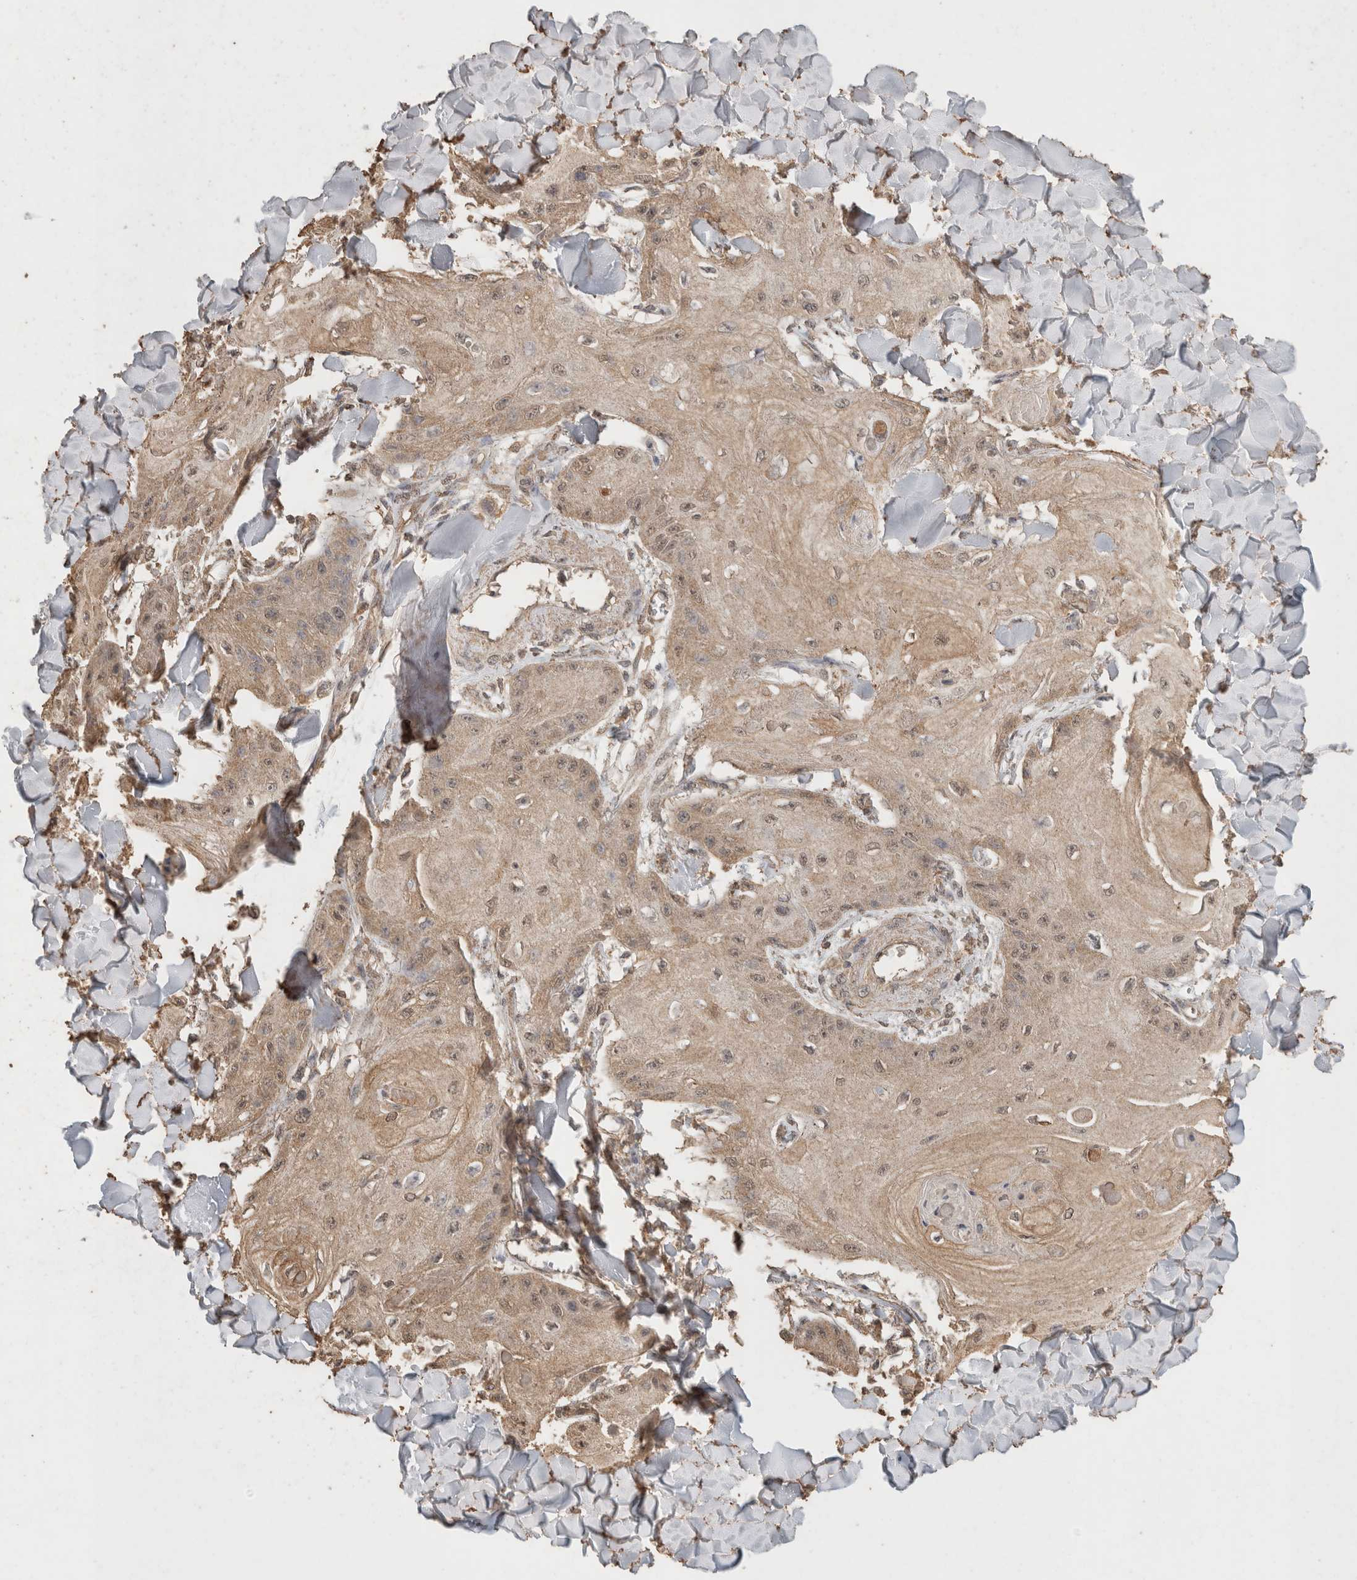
{"staining": {"intensity": "weak", "quantity": ">75%", "location": "cytoplasmic/membranous"}, "tissue": "skin cancer", "cell_type": "Tumor cells", "image_type": "cancer", "snomed": [{"axis": "morphology", "description": "Squamous cell carcinoma, NOS"}, {"axis": "topography", "description": "Skin"}], "caption": "Skin cancer (squamous cell carcinoma) stained for a protein (brown) exhibits weak cytoplasmic/membranous positive expression in about >75% of tumor cells.", "gene": "CX3CL1", "patient": {"sex": "male", "age": 74}}